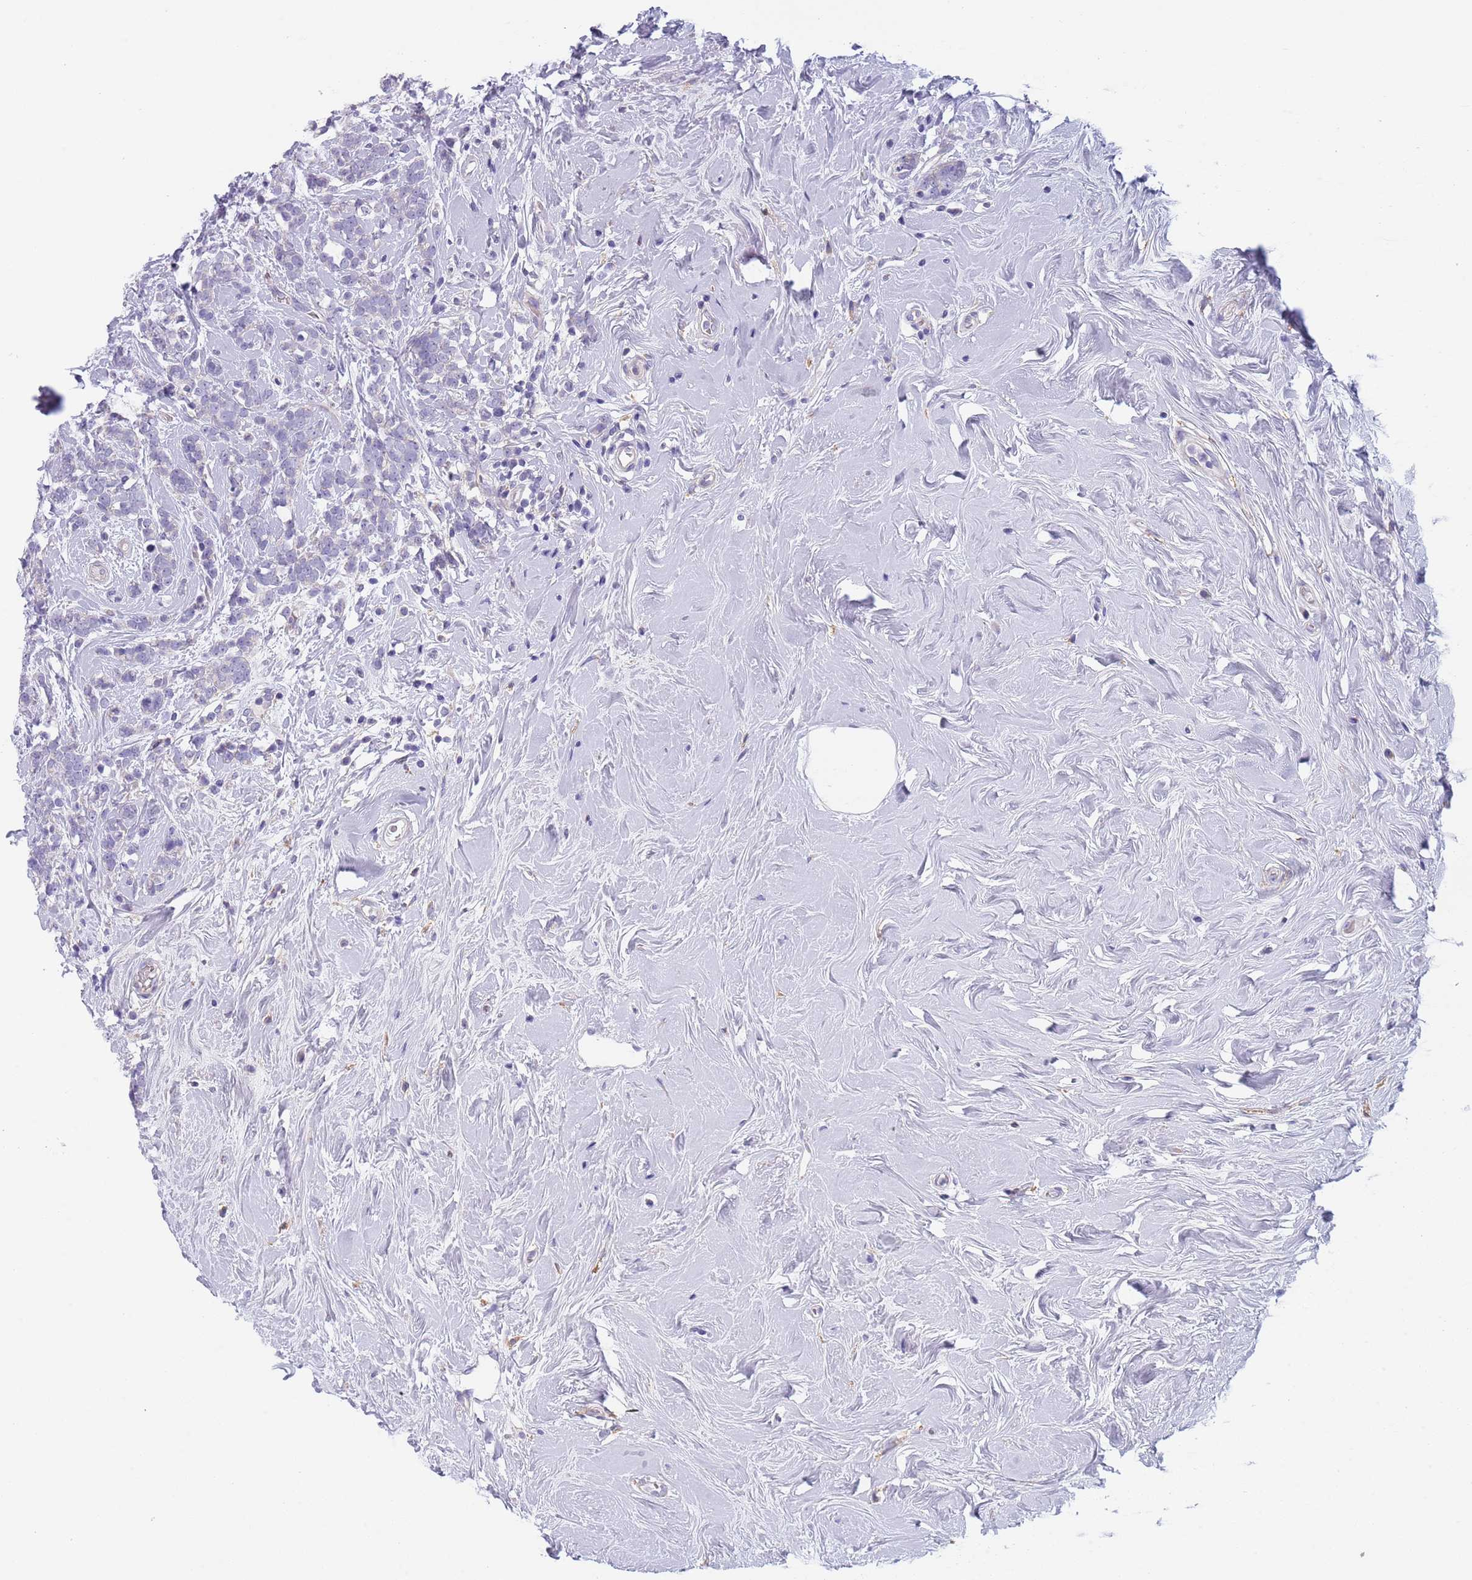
{"staining": {"intensity": "negative", "quantity": "none", "location": "none"}, "tissue": "breast cancer", "cell_type": "Tumor cells", "image_type": "cancer", "snomed": [{"axis": "morphology", "description": "Lobular carcinoma"}, {"axis": "topography", "description": "Breast"}], "caption": "Image shows no significant protein positivity in tumor cells of breast cancer (lobular carcinoma).", "gene": "MAN1C1", "patient": {"sex": "female", "age": 58}}